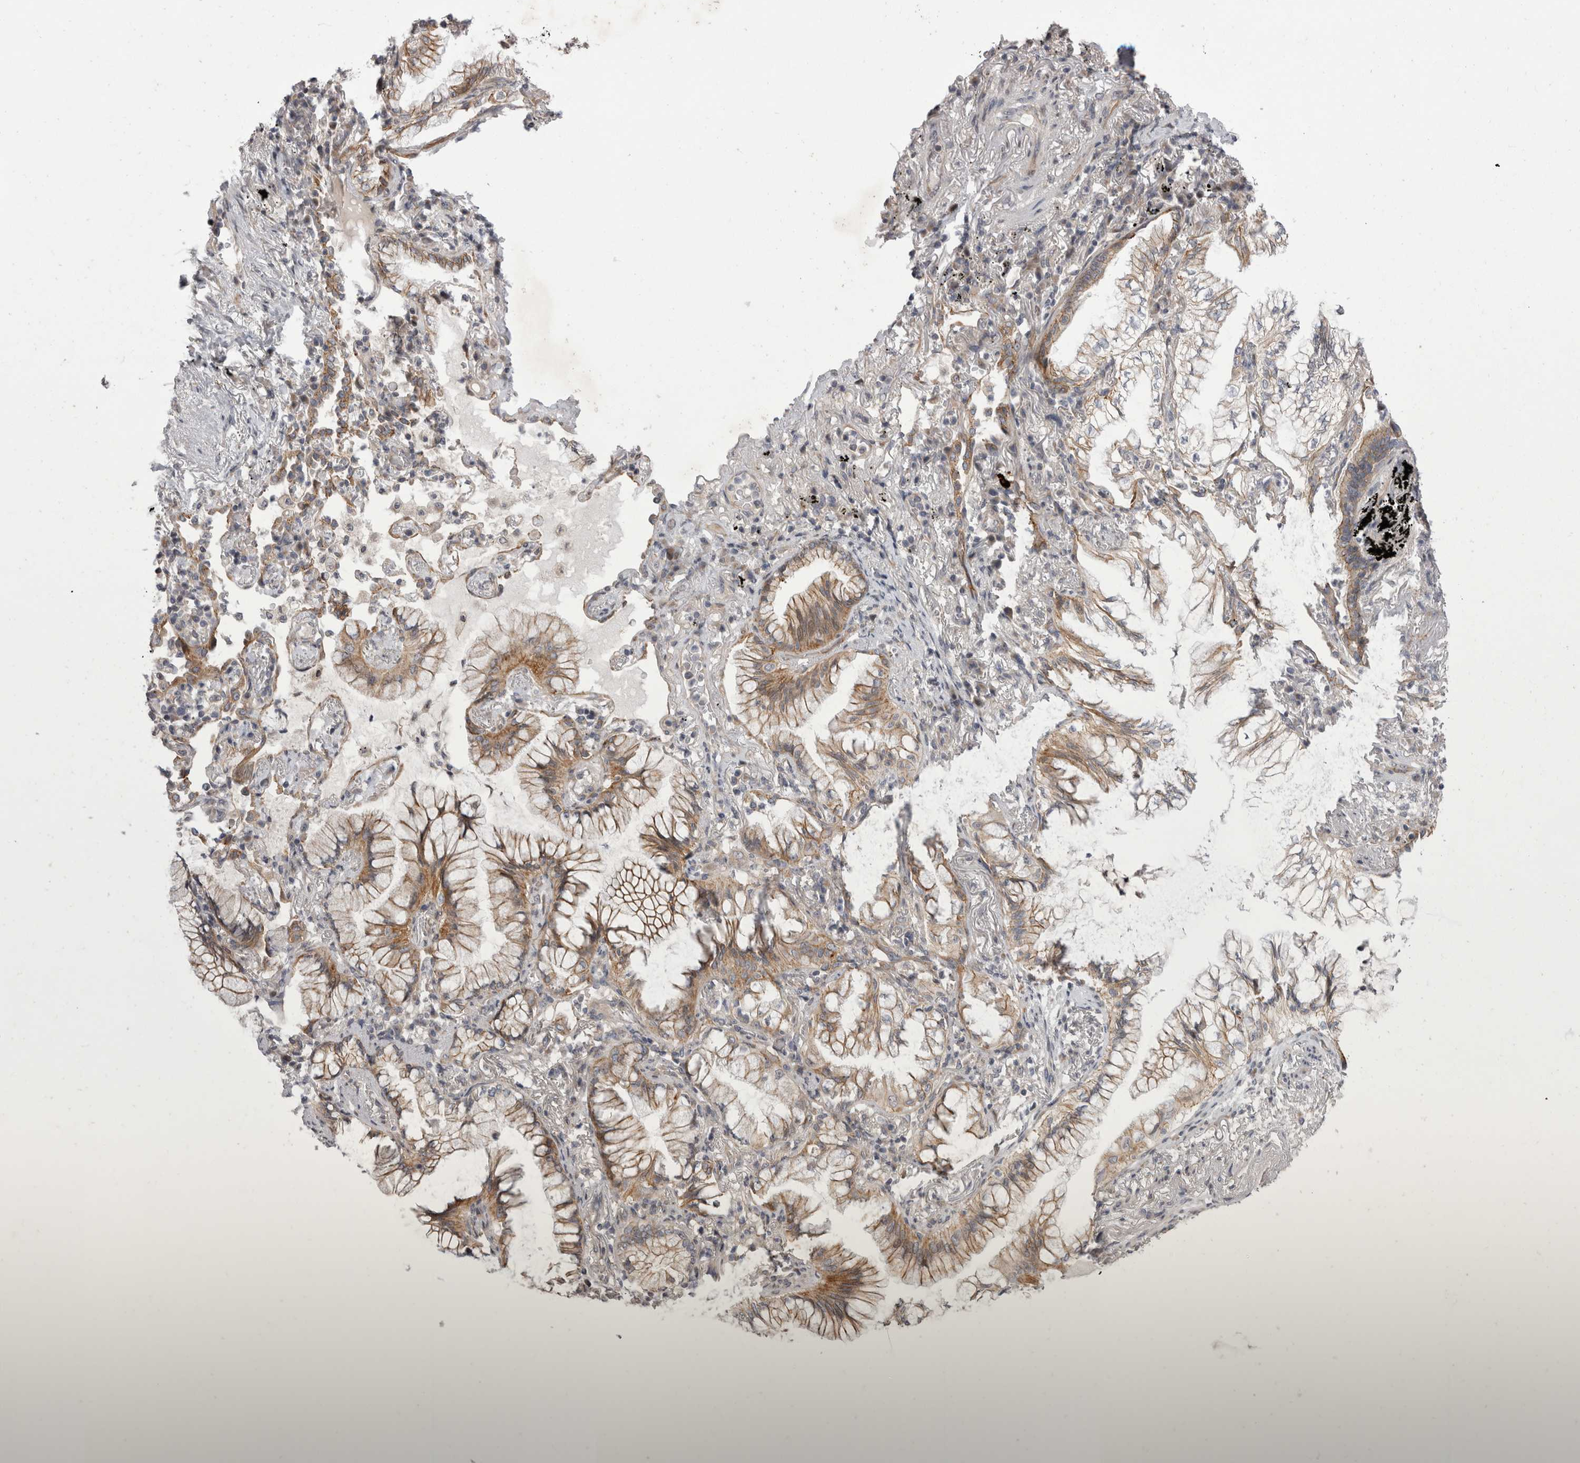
{"staining": {"intensity": "moderate", "quantity": ">75%", "location": "cytoplasmic/membranous"}, "tissue": "lung cancer", "cell_type": "Tumor cells", "image_type": "cancer", "snomed": [{"axis": "morphology", "description": "Adenocarcinoma, NOS"}, {"axis": "topography", "description": "Lung"}], "caption": "Lung cancer (adenocarcinoma) stained for a protein exhibits moderate cytoplasmic/membranous positivity in tumor cells. The staining was performed using DAB, with brown indicating positive protein expression. Nuclei are stained blue with hematoxylin.", "gene": "NENF", "patient": {"sex": "female", "age": 70}}